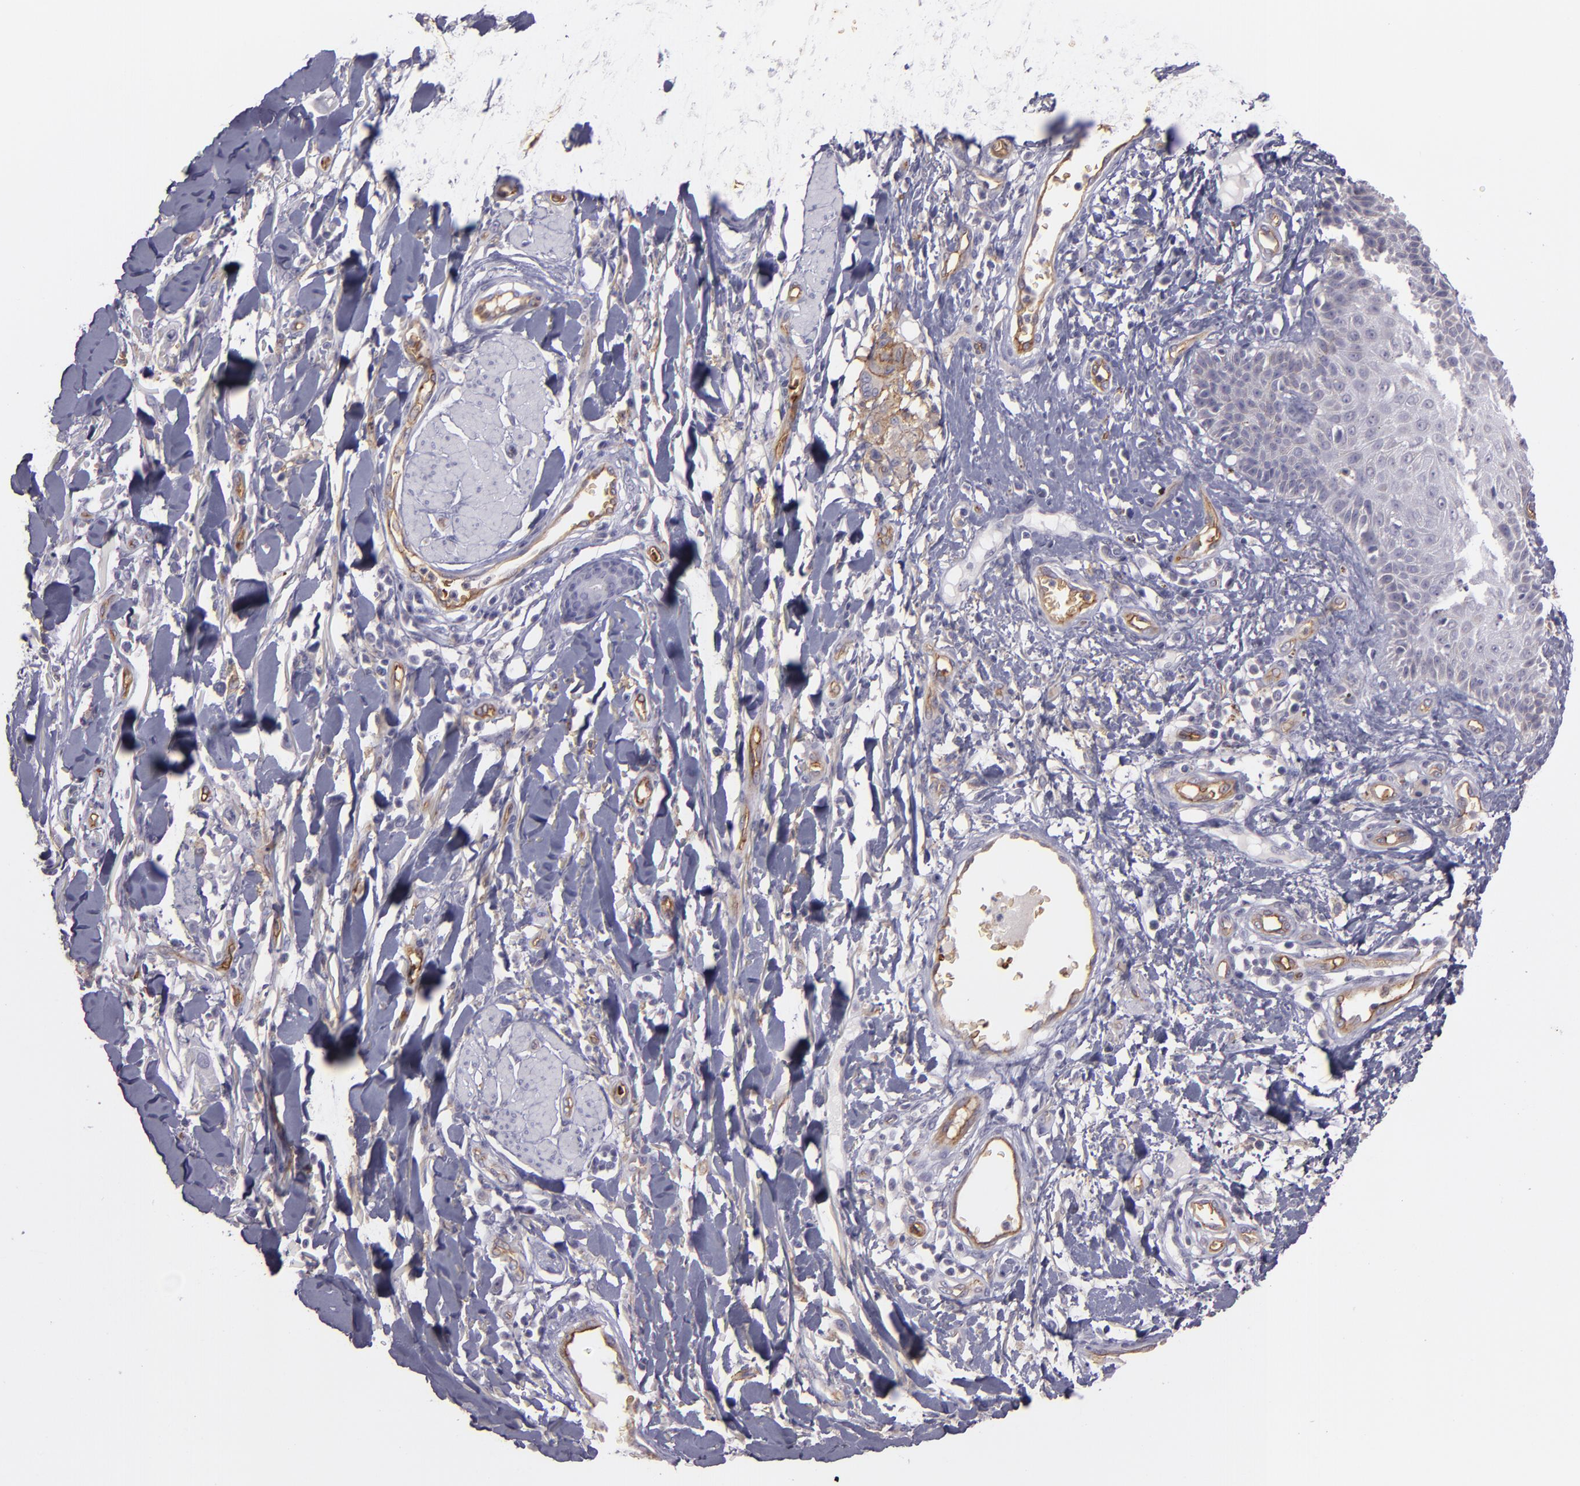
{"staining": {"intensity": "negative", "quantity": "none", "location": "none"}, "tissue": "skin cancer", "cell_type": "Tumor cells", "image_type": "cancer", "snomed": [{"axis": "morphology", "description": "Squamous cell carcinoma, NOS"}, {"axis": "topography", "description": "Skin"}], "caption": "Micrograph shows no protein expression in tumor cells of skin cancer tissue.", "gene": "ACE", "patient": {"sex": "female", "age": 59}}